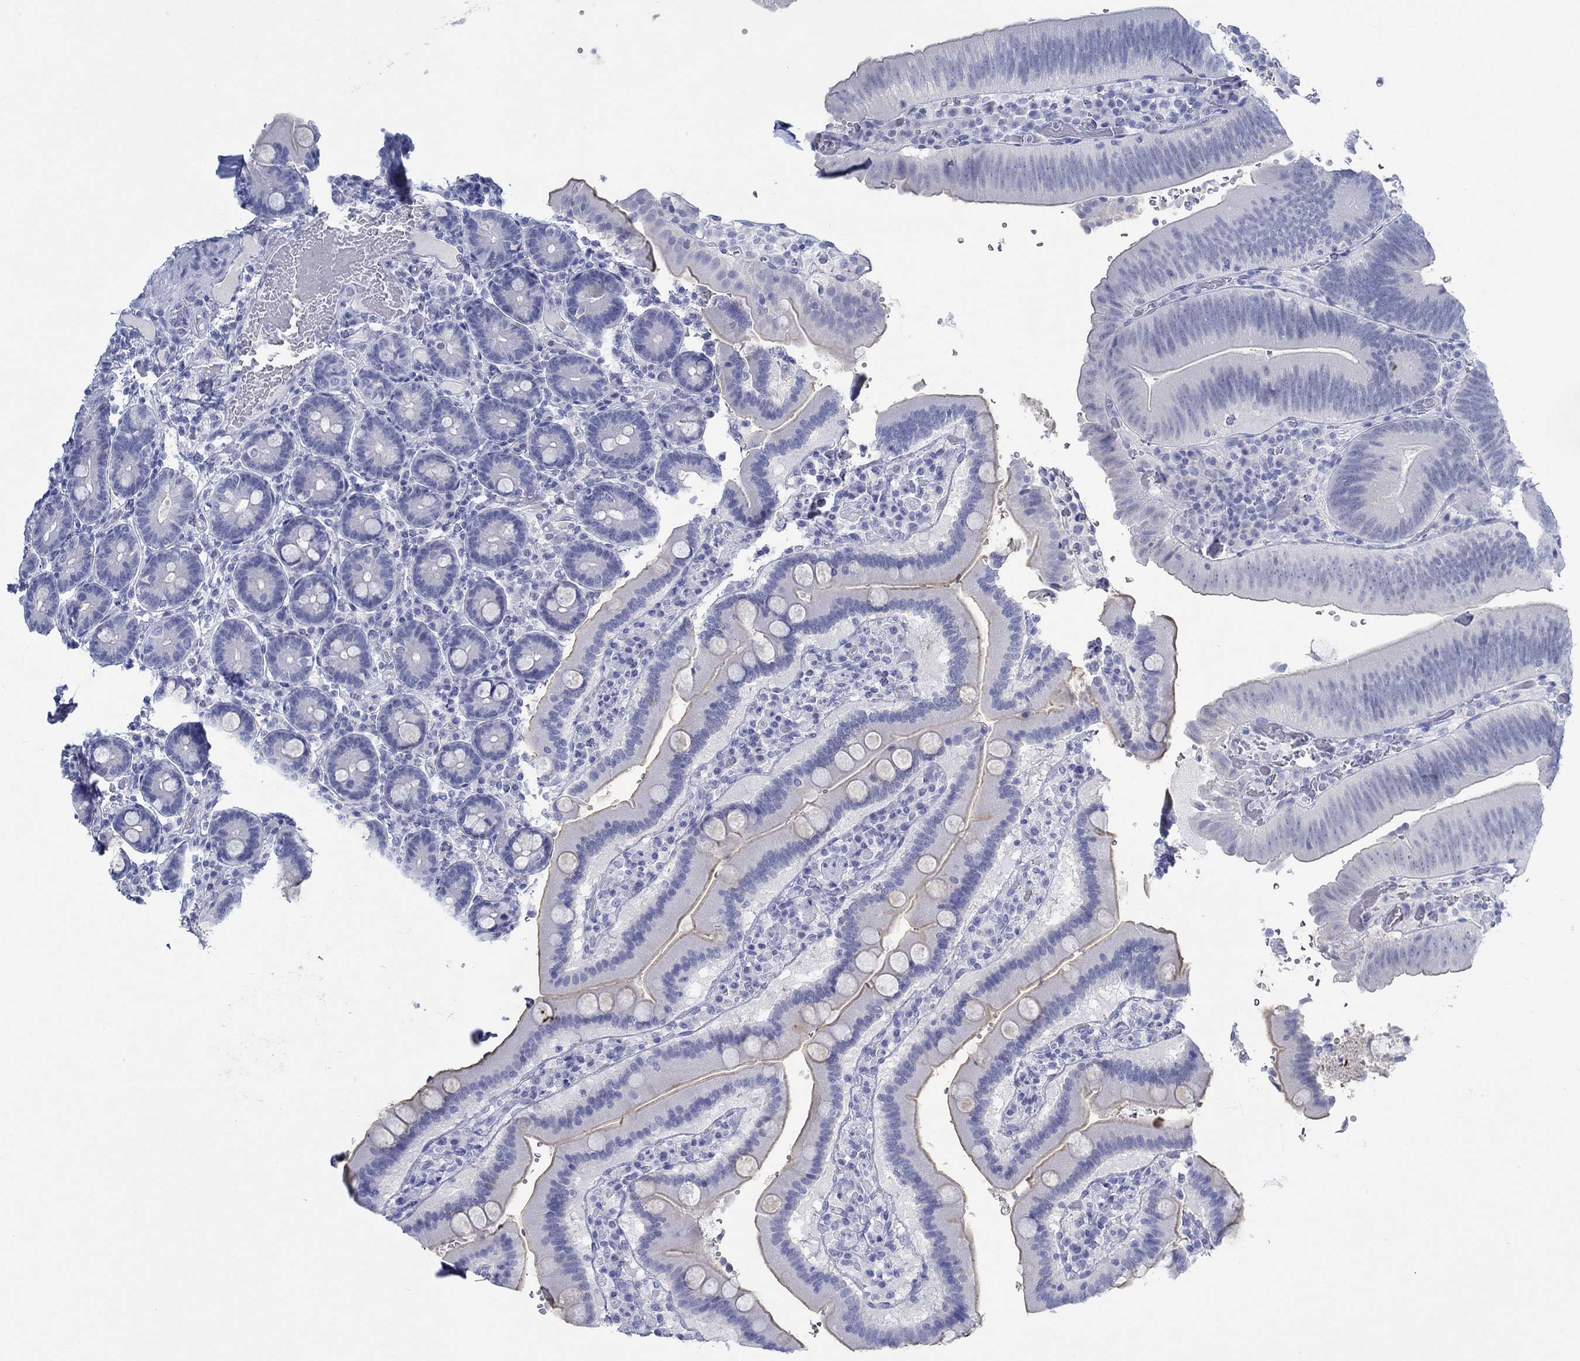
{"staining": {"intensity": "negative", "quantity": "none", "location": "none"}, "tissue": "duodenum", "cell_type": "Glandular cells", "image_type": "normal", "snomed": [{"axis": "morphology", "description": "Normal tissue, NOS"}, {"axis": "topography", "description": "Duodenum"}], "caption": "The immunohistochemistry micrograph has no significant positivity in glandular cells of duodenum.", "gene": "PAX9", "patient": {"sex": "female", "age": 62}}